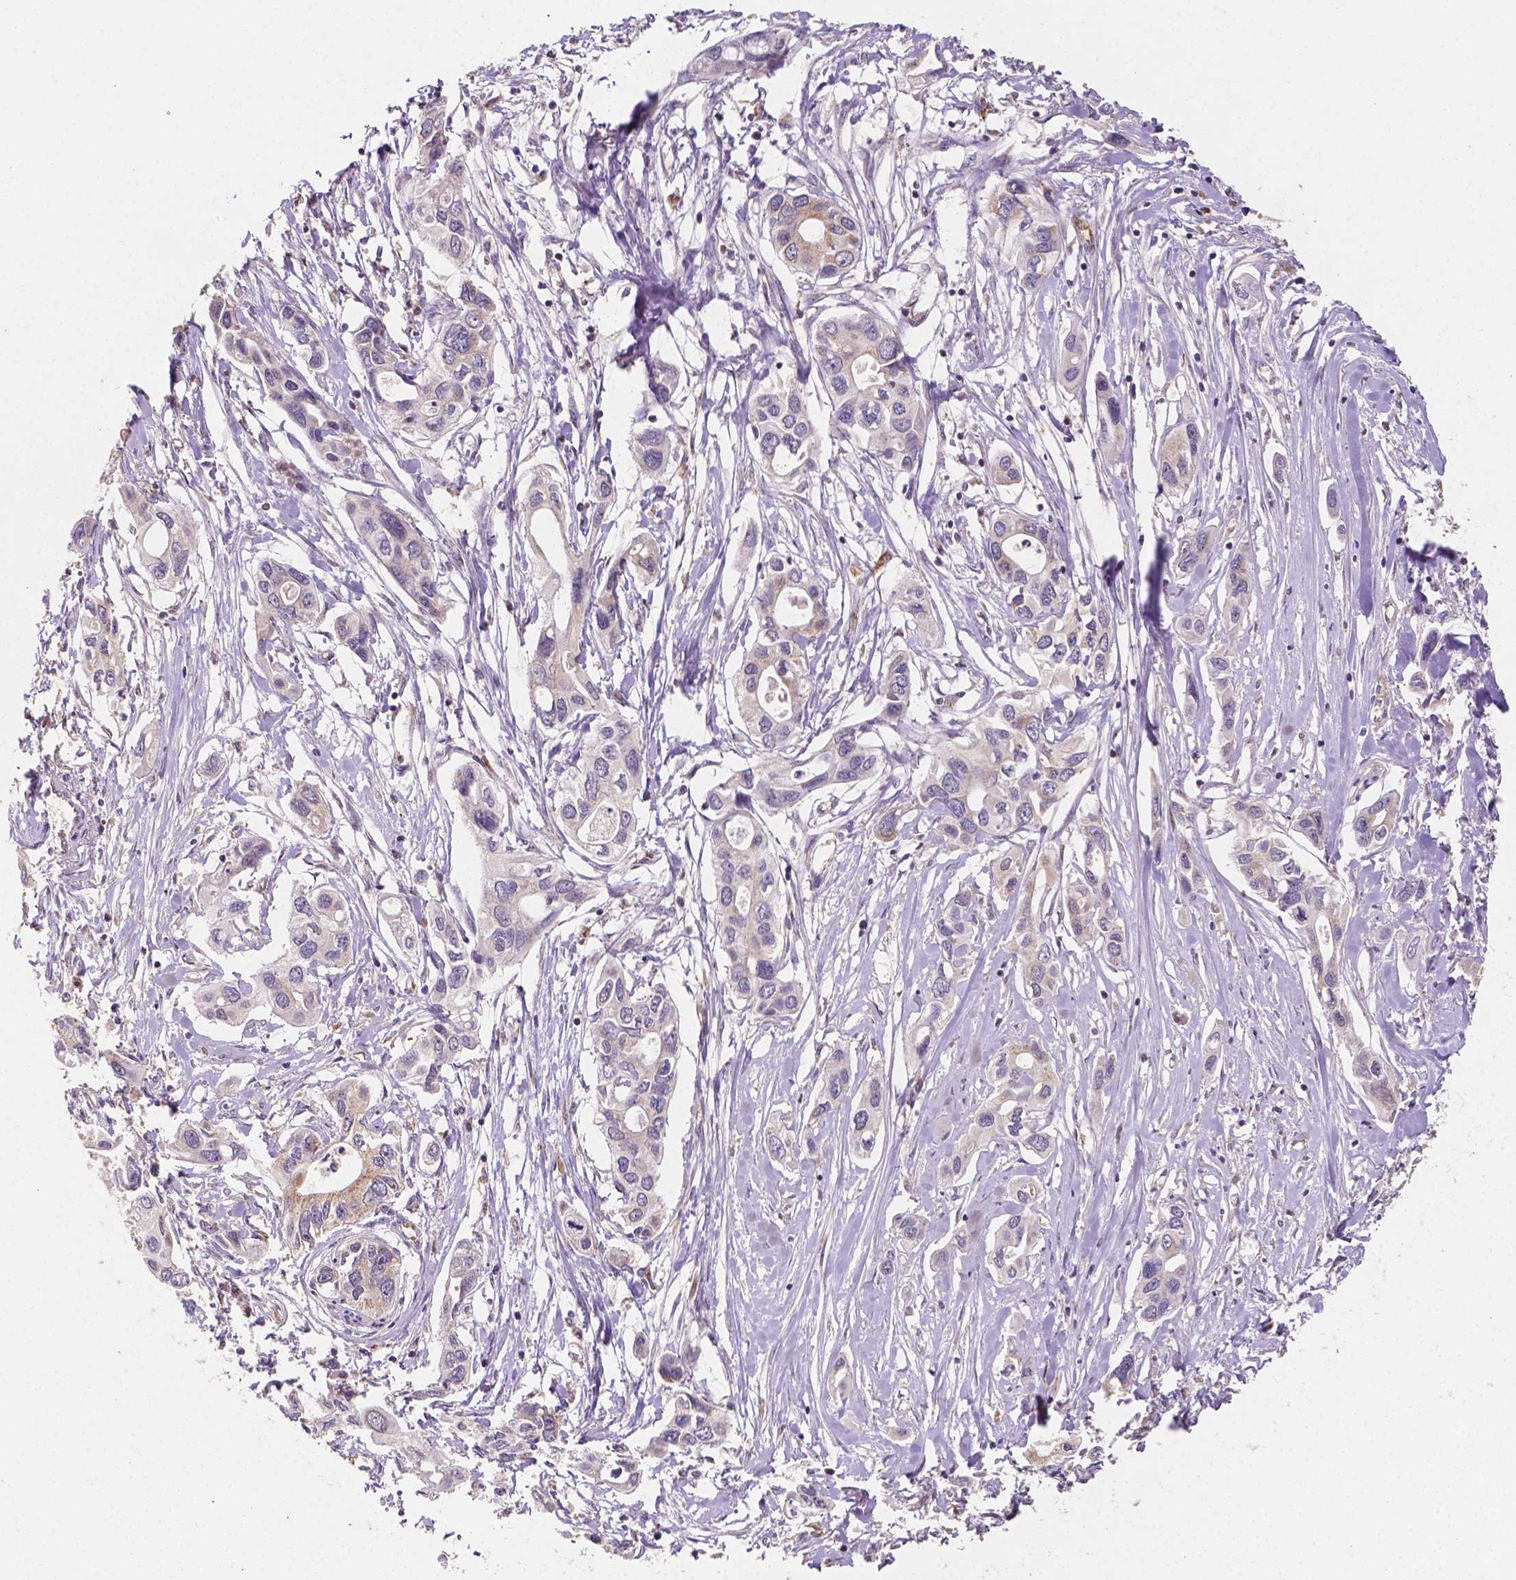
{"staining": {"intensity": "weak", "quantity": "<25%", "location": "cytoplasmic/membranous"}, "tissue": "pancreatic cancer", "cell_type": "Tumor cells", "image_type": "cancer", "snomed": [{"axis": "morphology", "description": "Adenocarcinoma, NOS"}, {"axis": "topography", "description": "Pancreas"}], "caption": "An image of pancreatic adenocarcinoma stained for a protein shows no brown staining in tumor cells.", "gene": "SLC22A4", "patient": {"sex": "male", "age": 60}}